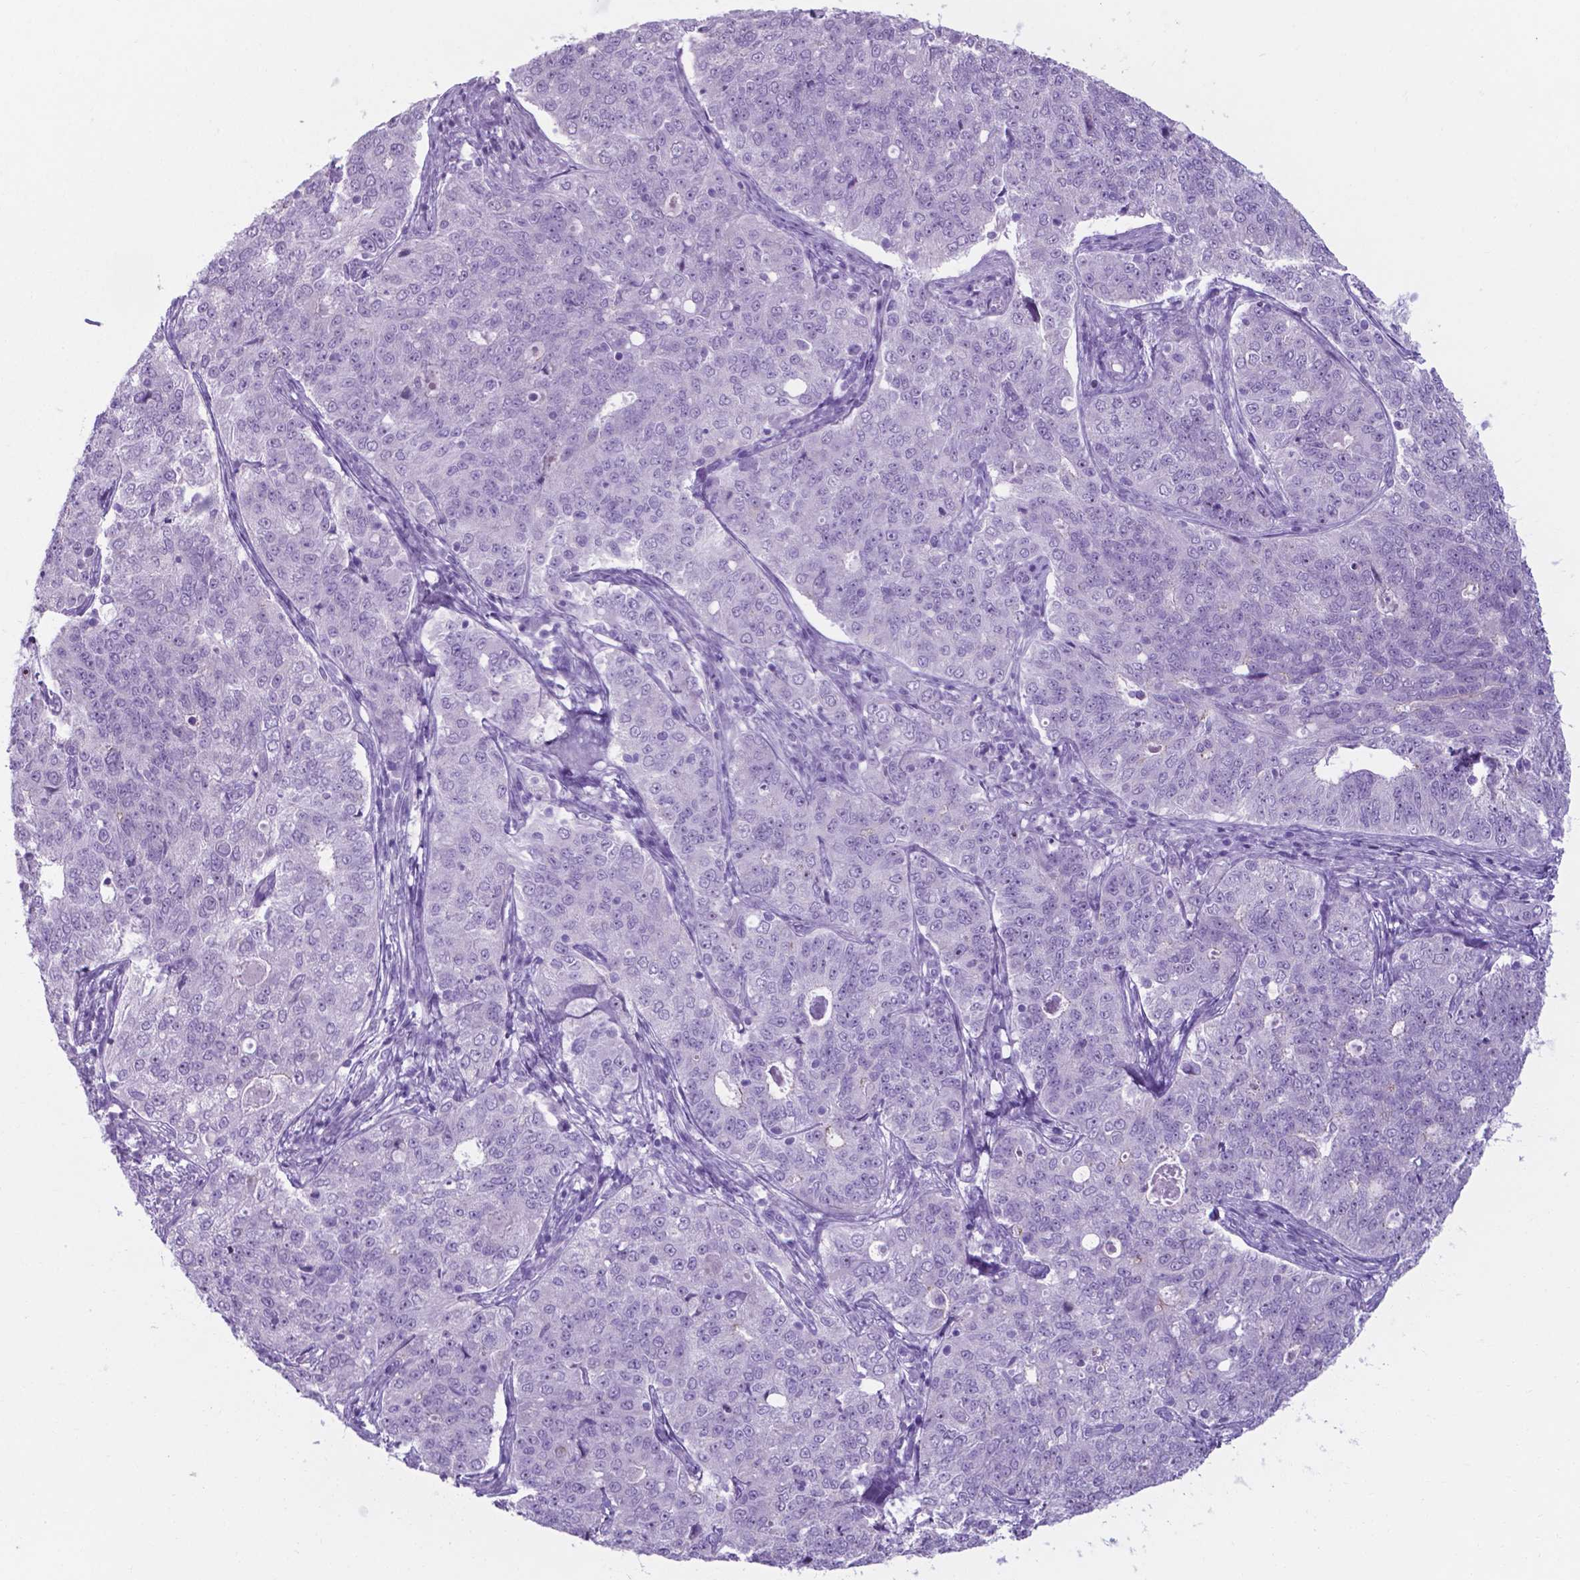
{"staining": {"intensity": "negative", "quantity": "none", "location": "none"}, "tissue": "endometrial cancer", "cell_type": "Tumor cells", "image_type": "cancer", "snomed": [{"axis": "morphology", "description": "Adenocarcinoma, NOS"}, {"axis": "topography", "description": "Endometrium"}], "caption": "Tumor cells are negative for brown protein staining in adenocarcinoma (endometrial). (Stains: DAB (3,3'-diaminobenzidine) immunohistochemistry (IHC) with hematoxylin counter stain, Microscopy: brightfield microscopy at high magnification).", "gene": "AP5B1", "patient": {"sex": "female", "age": 43}}